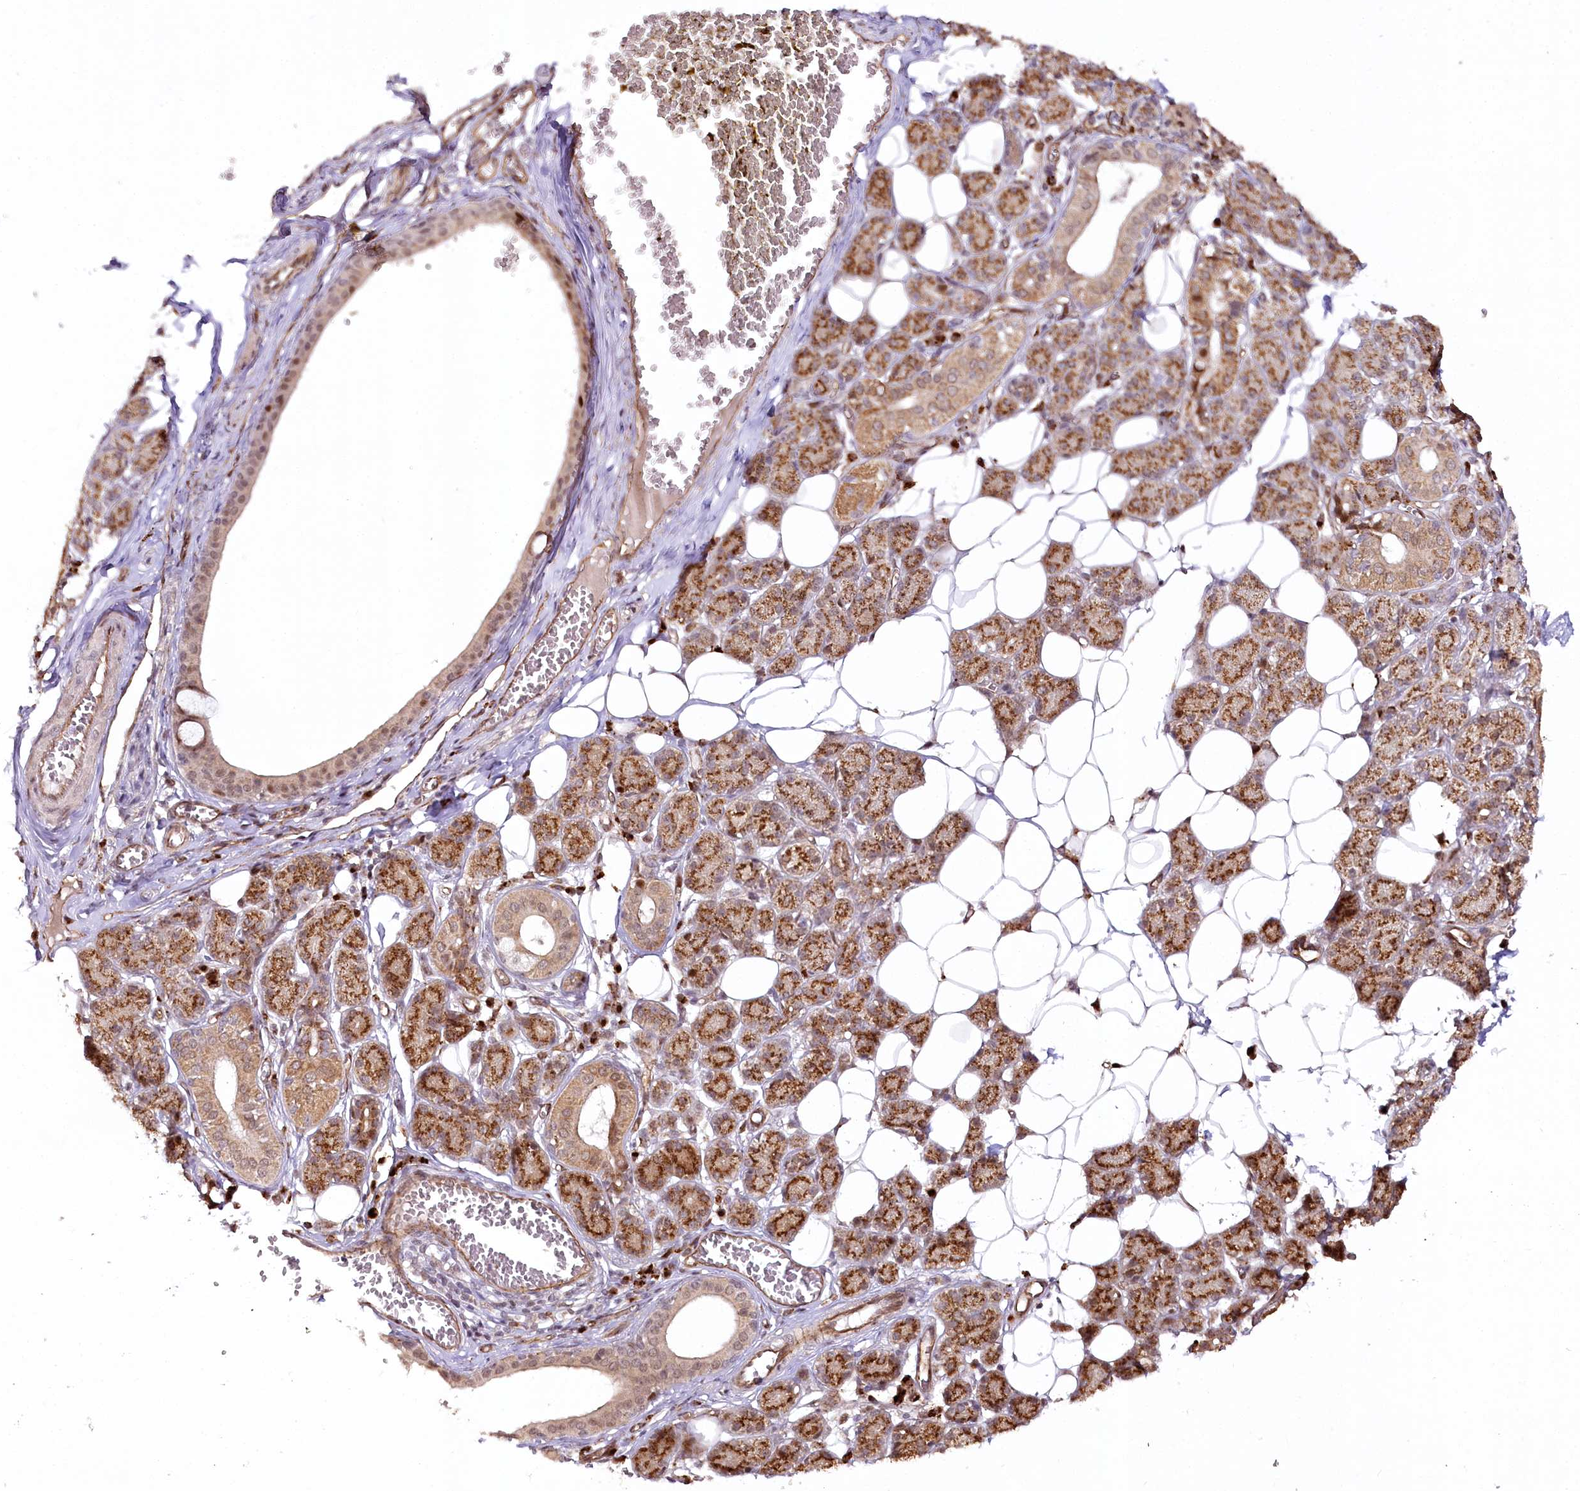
{"staining": {"intensity": "strong", "quantity": ">75%", "location": "cytoplasmic/membranous"}, "tissue": "salivary gland", "cell_type": "Glandular cells", "image_type": "normal", "snomed": [{"axis": "morphology", "description": "Normal tissue, NOS"}, {"axis": "topography", "description": "Salivary gland"}], "caption": "The image demonstrates a brown stain indicating the presence of a protein in the cytoplasmic/membranous of glandular cells in salivary gland. The protein is stained brown, and the nuclei are stained in blue (DAB IHC with brightfield microscopy, high magnification).", "gene": "COPG1", "patient": {"sex": "female", "age": 33}}